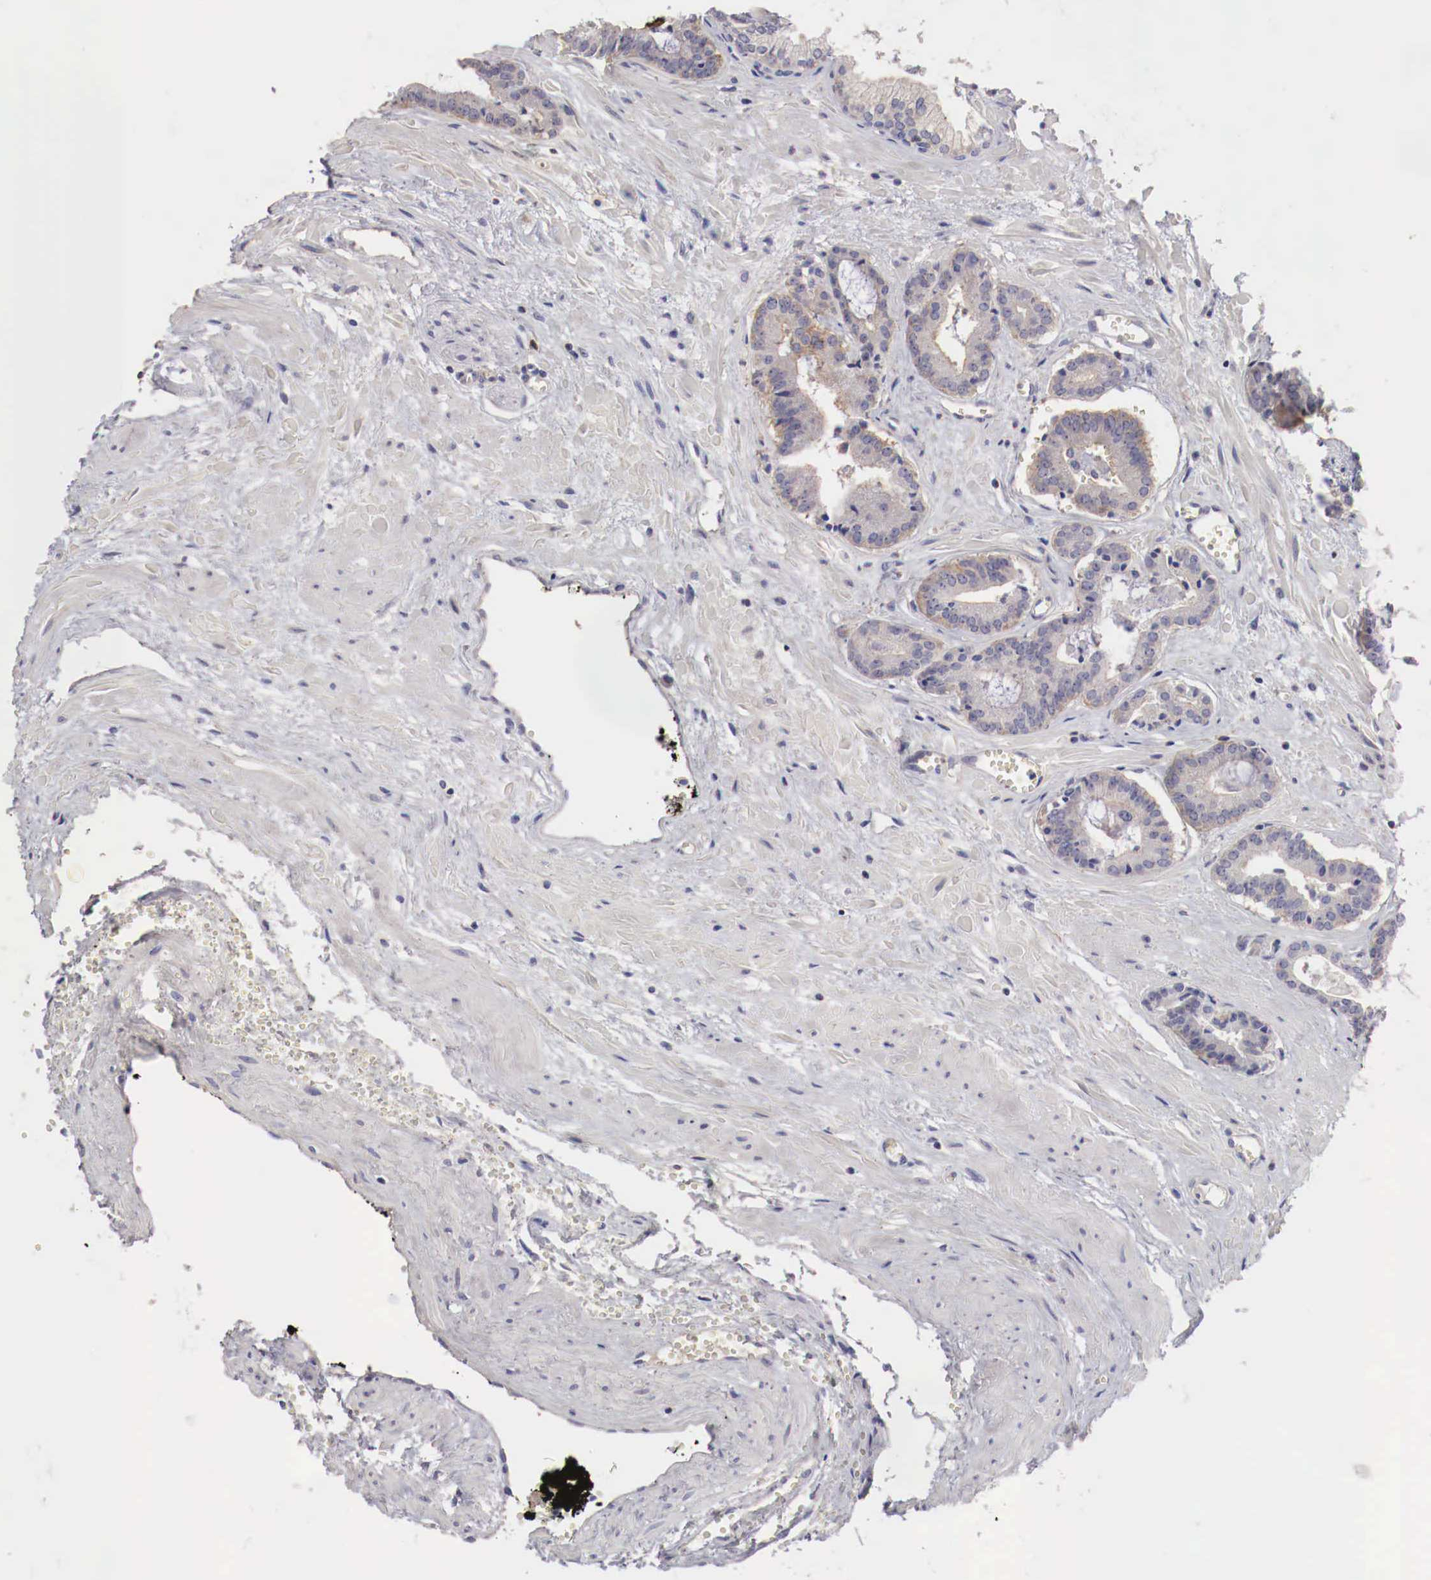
{"staining": {"intensity": "weak", "quantity": "<25%", "location": "cytoplasmic/membranous"}, "tissue": "prostate cancer", "cell_type": "Tumor cells", "image_type": "cancer", "snomed": [{"axis": "morphology", "description": "Adenocarcinoma, High grade"}, {"axis": "topography", "description": "Prostate"}], "caption": "DAB immunohistochemical staining of human adenocarcinoma (high-grade) (prostate) reveals no significant expression in tumor cells. Nuclei are stained in blue.", "gene": "PITPNA", "patient": {"sex": "male", "age": 56}}